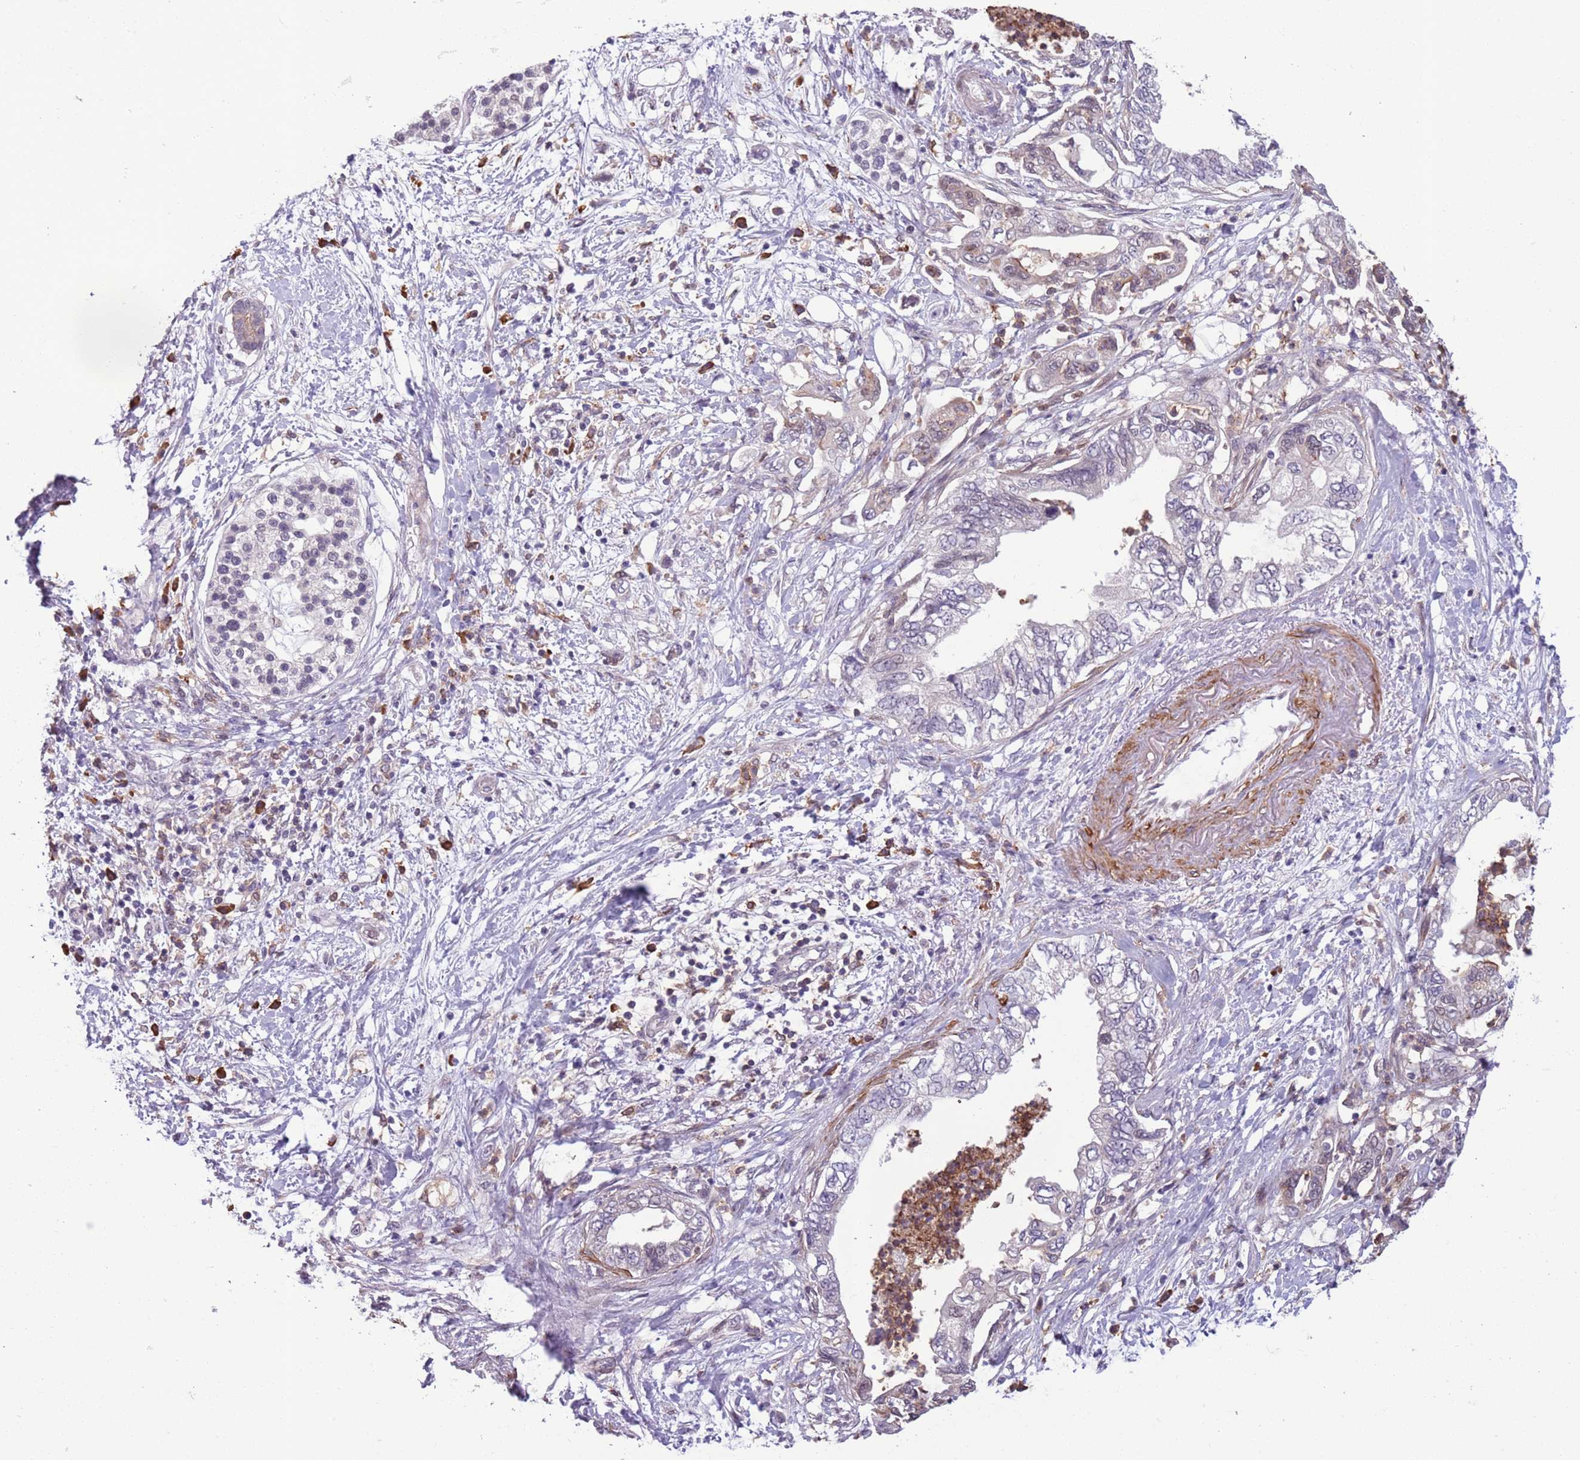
{"staining": {"intensity": "negative", "quantity": "none", "location": "none"}, "tissue": "pancreatic cancer", "cell_type": "Tumor cells", "image_type": "cancer", "snomed": [{"axis": "morphology", "description": "Adenocarcinoma, NOS"}, {"axis": "topography", "description": "Pancreas"}], "caption": "Tumor cells show no significant staining in adenocarcinoma (pancreatic).", "gene": "JAML", "patient": {"sex": "female", "age": 73}}